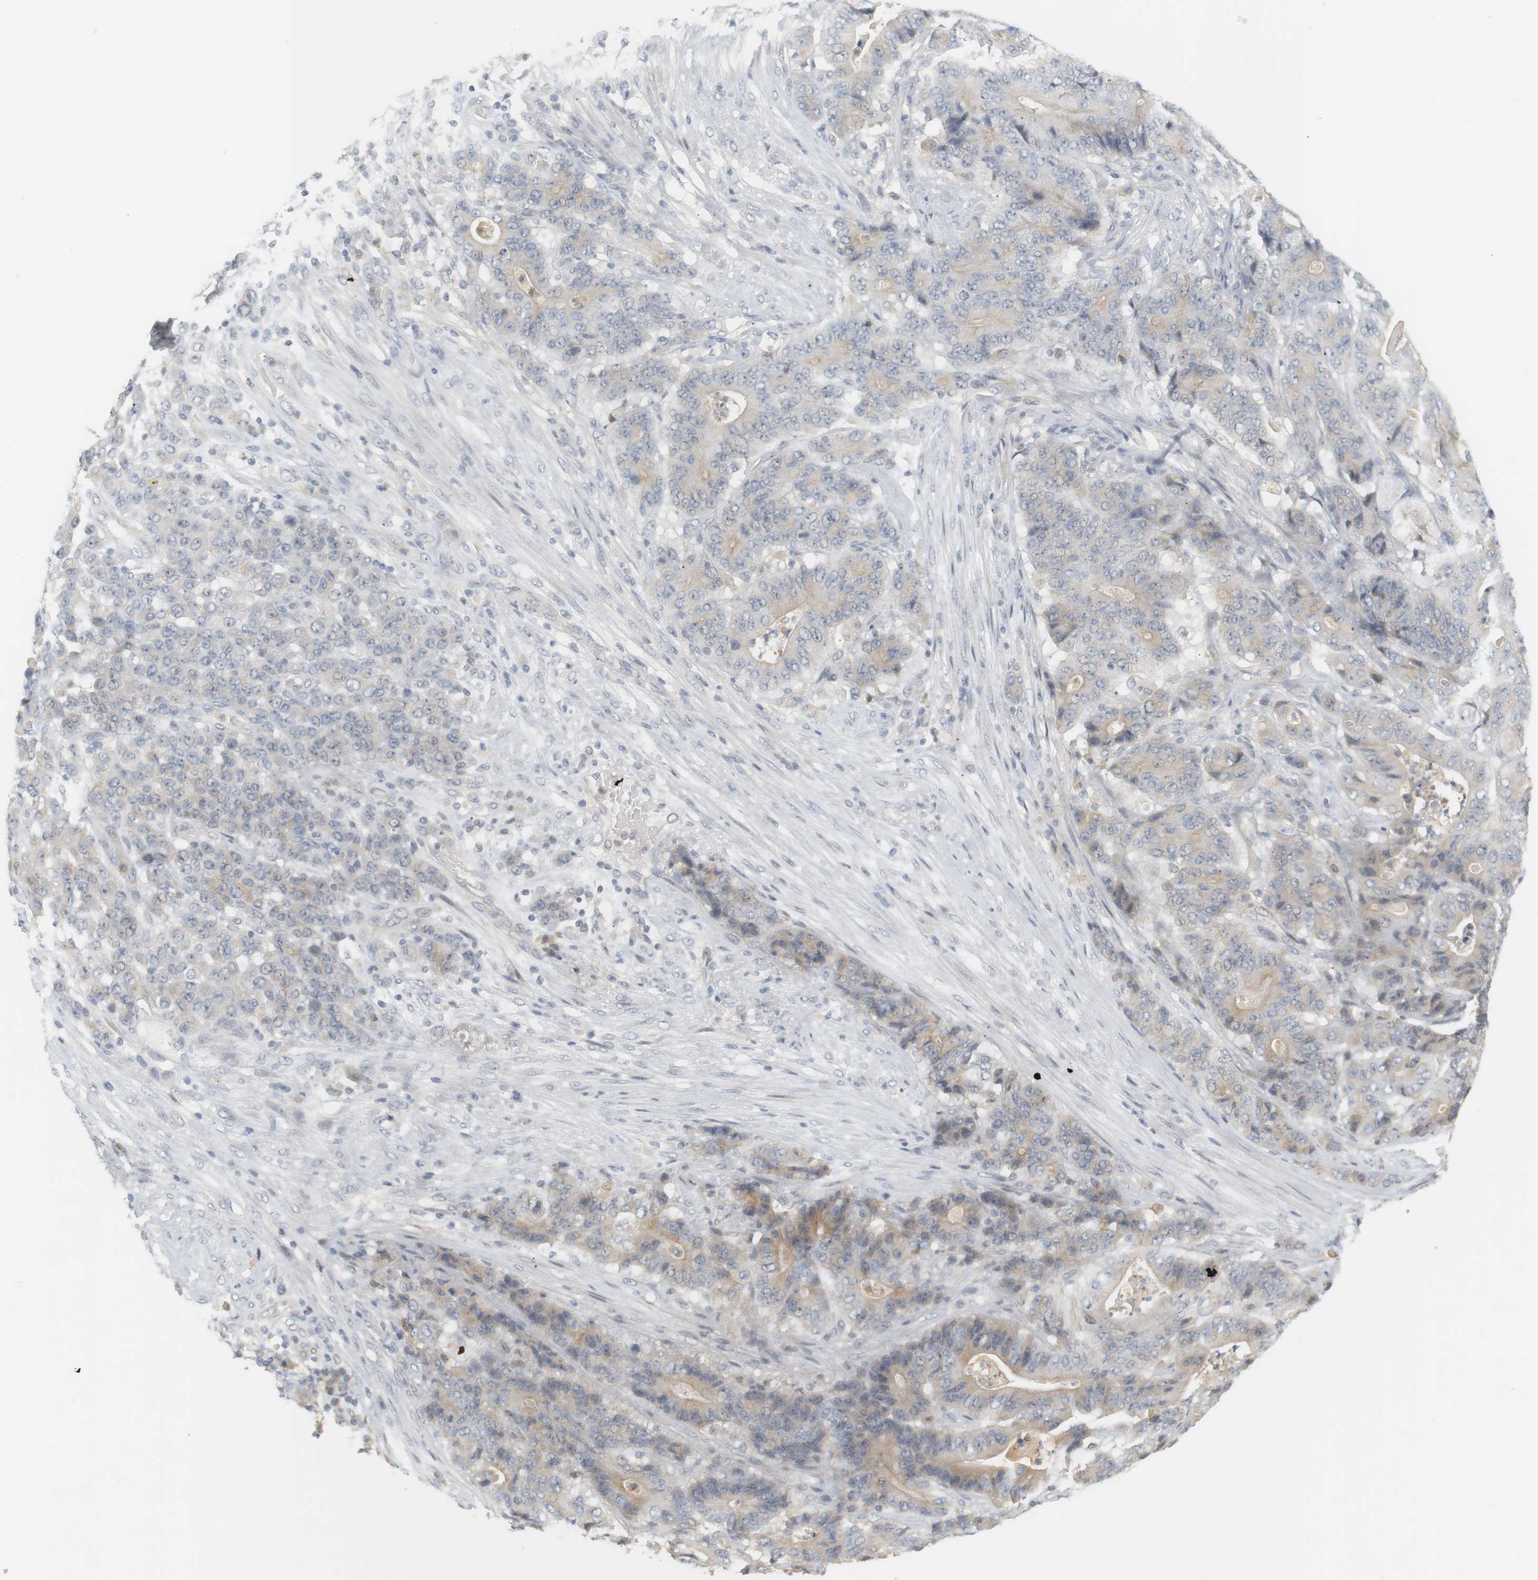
{"staining": {"intensity": "weak", "quantity": "<25%", "location": "cytoplasmic/membranous"}, "tissue": "stomach cancer", "cell_type": "Tumor cells", "image_type": "cancer", "snomed": [{"axis": "morphology", "description": "Adenocarcinoma, NOS"}, {"axis": "topography", "description": "Stomach"}], "caption": "Stomach cancer was stained to show a protein in brown. There is no significant expression in tumor cells.", "gene": "RTN3", "patient": {"sex": "female", "age": 73}}